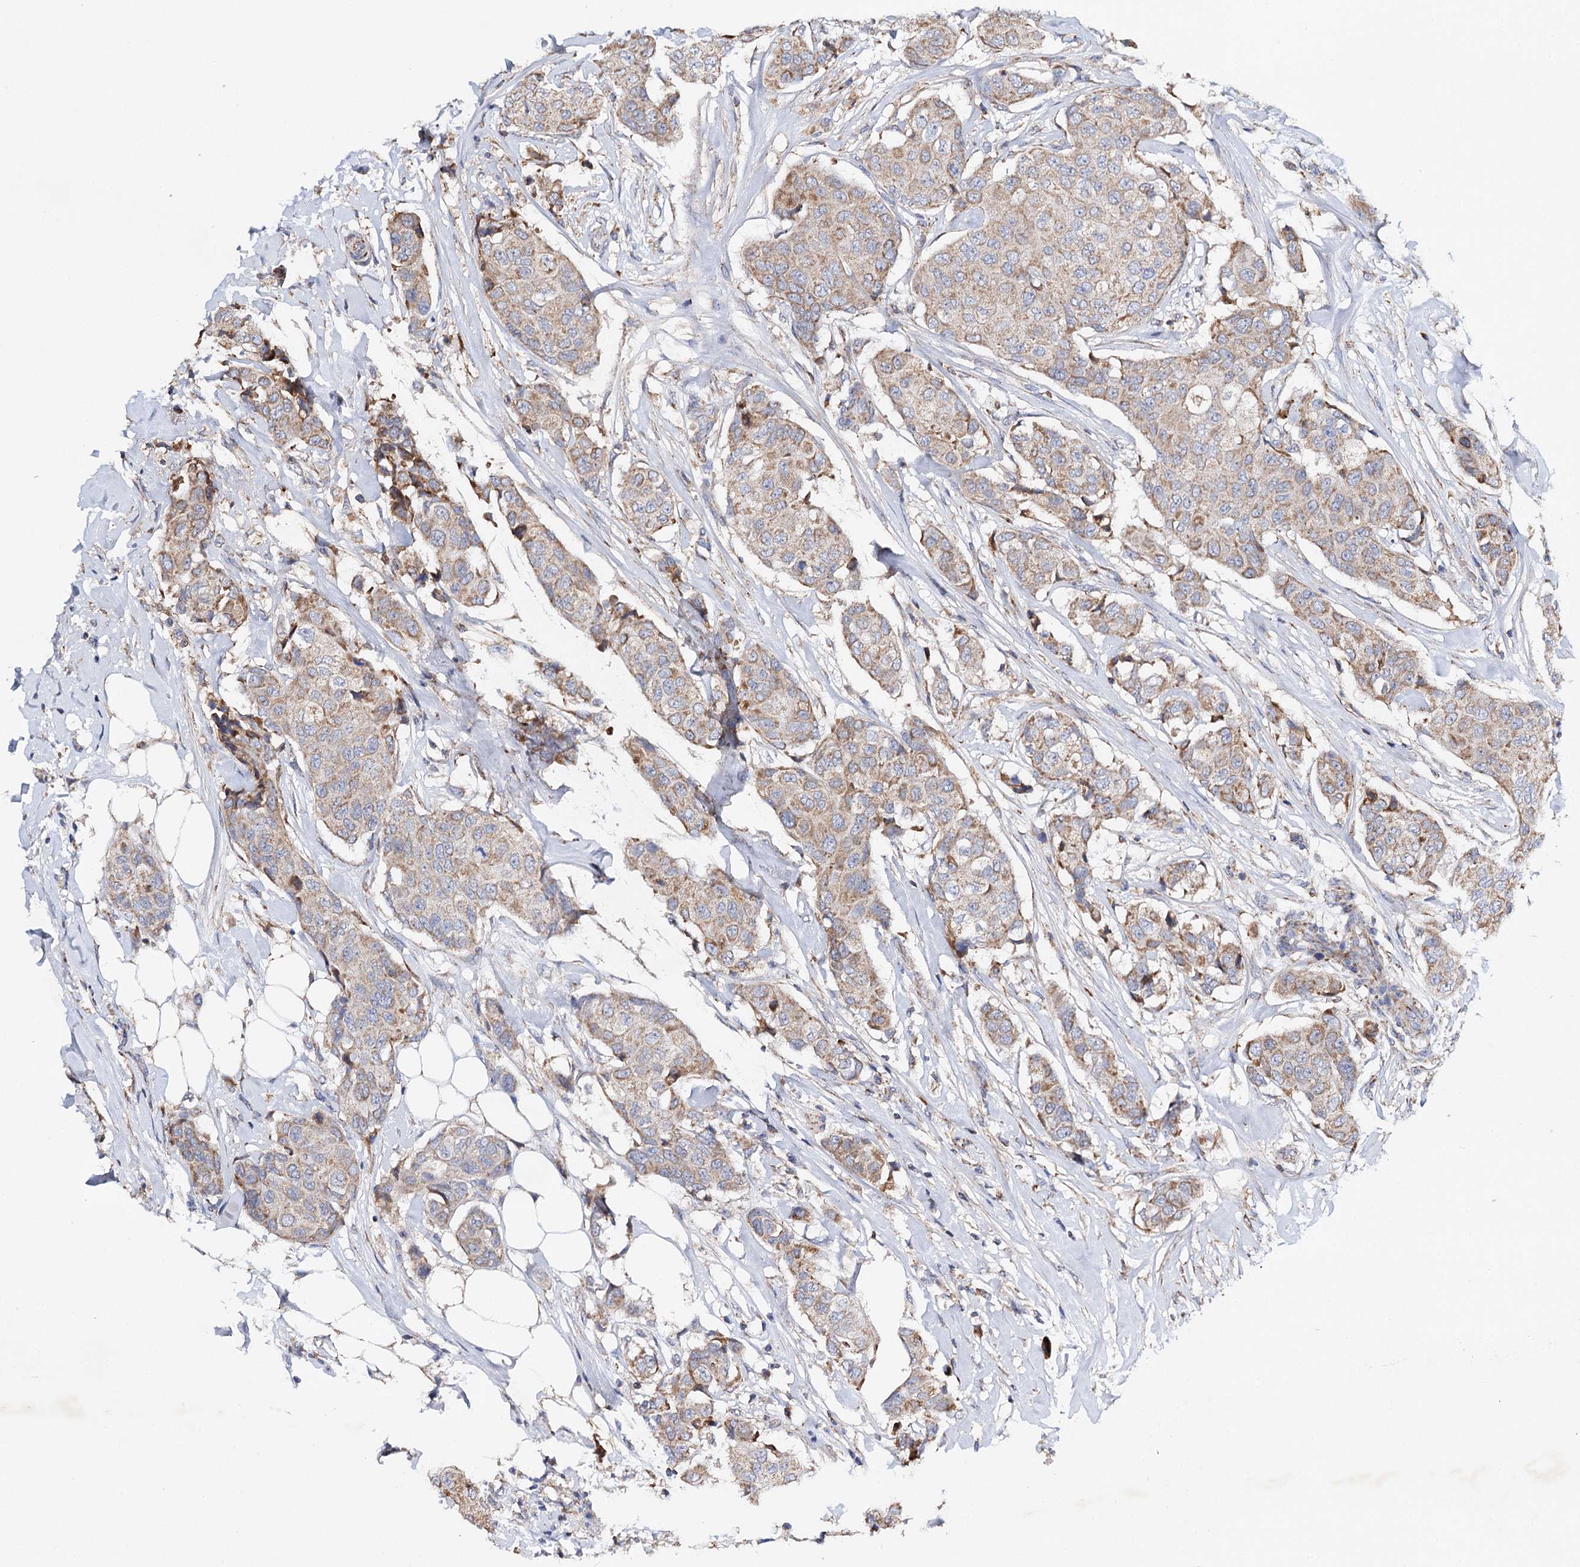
{"staining": {"intensity": "weak", "quantity": ">75%", "location": "cytoplasmic/membranous"}, "tissue": "breast cancer", "cell_type": "Tumor cells", "image_type": "cancer", "snomed": [{"axis": "morphology", "description": "Duct carcinoma"}, {"axis": "topography", "description": "Breast"}], "caption": "Protein expression analysis of human breast intraductal carcinoma reveals weak cytoplasmic/membranous staining in approximately >75% of tumor cells.", "gene": "CFAP46", "patient": {"sex": "female", "age": 80}}